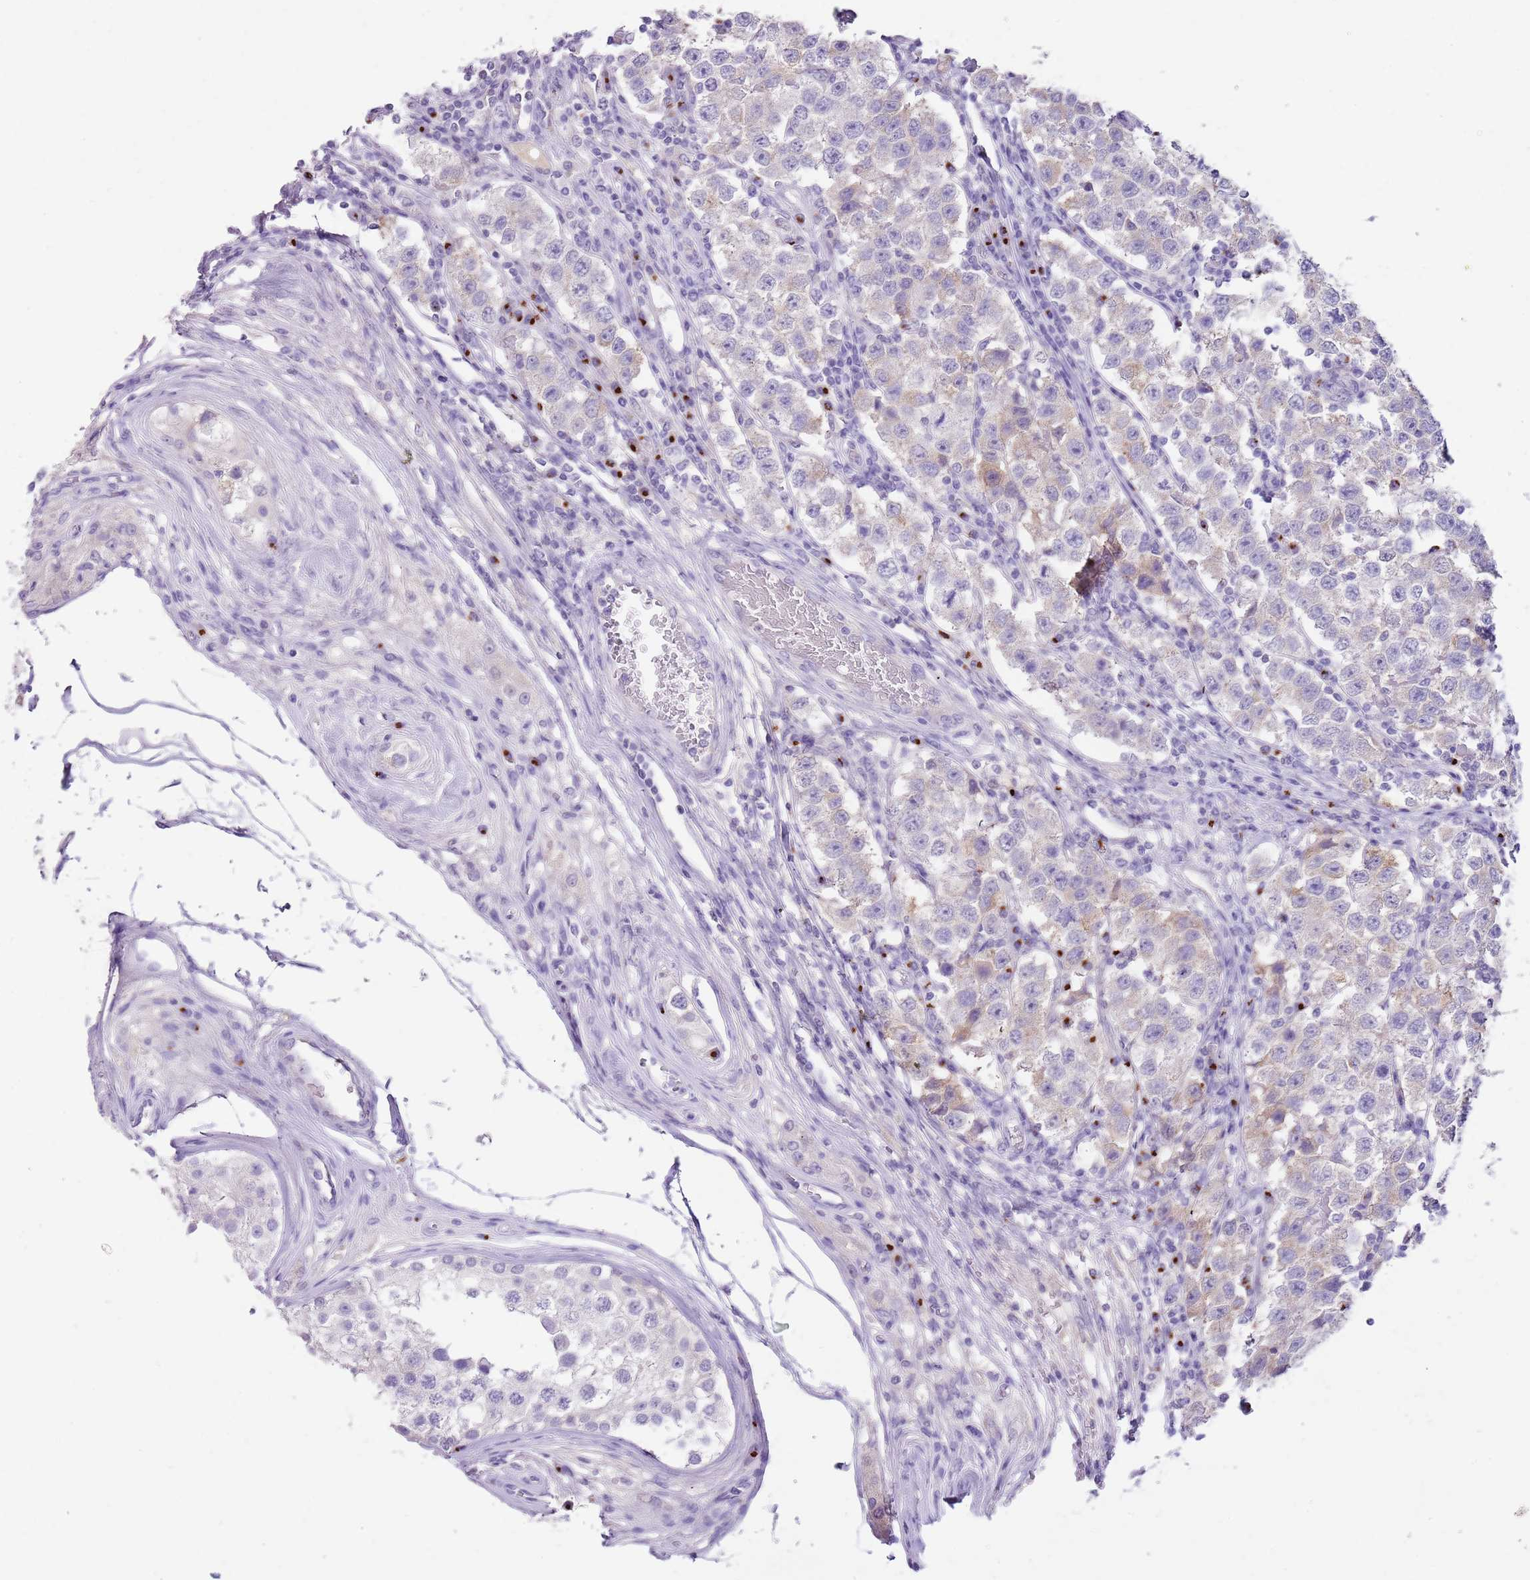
{"staining": {"intensity": "weak", "quantity": "<25%", "location": "cytoplasmic/membranous"}, "tissue": "testis cancer", "cell_type": "Tumor cells", "image_type": "cancer", "snomed": [{"axis": "morphology", "description": "Seminoma, NOS"}, {"axis": "topography", "description": "Testis"}], "caption": "DAB (3,3'-diaminobenzidine) immunohistochemical staining of testis cancer (seminoma) demonstrates no significant positivity in tumor cells. (Brightfield microscopy of DAB immunohistochemistry at high magnification).", "gene": "C2CD3", "patient": {"sex": "male", "age": 34}}